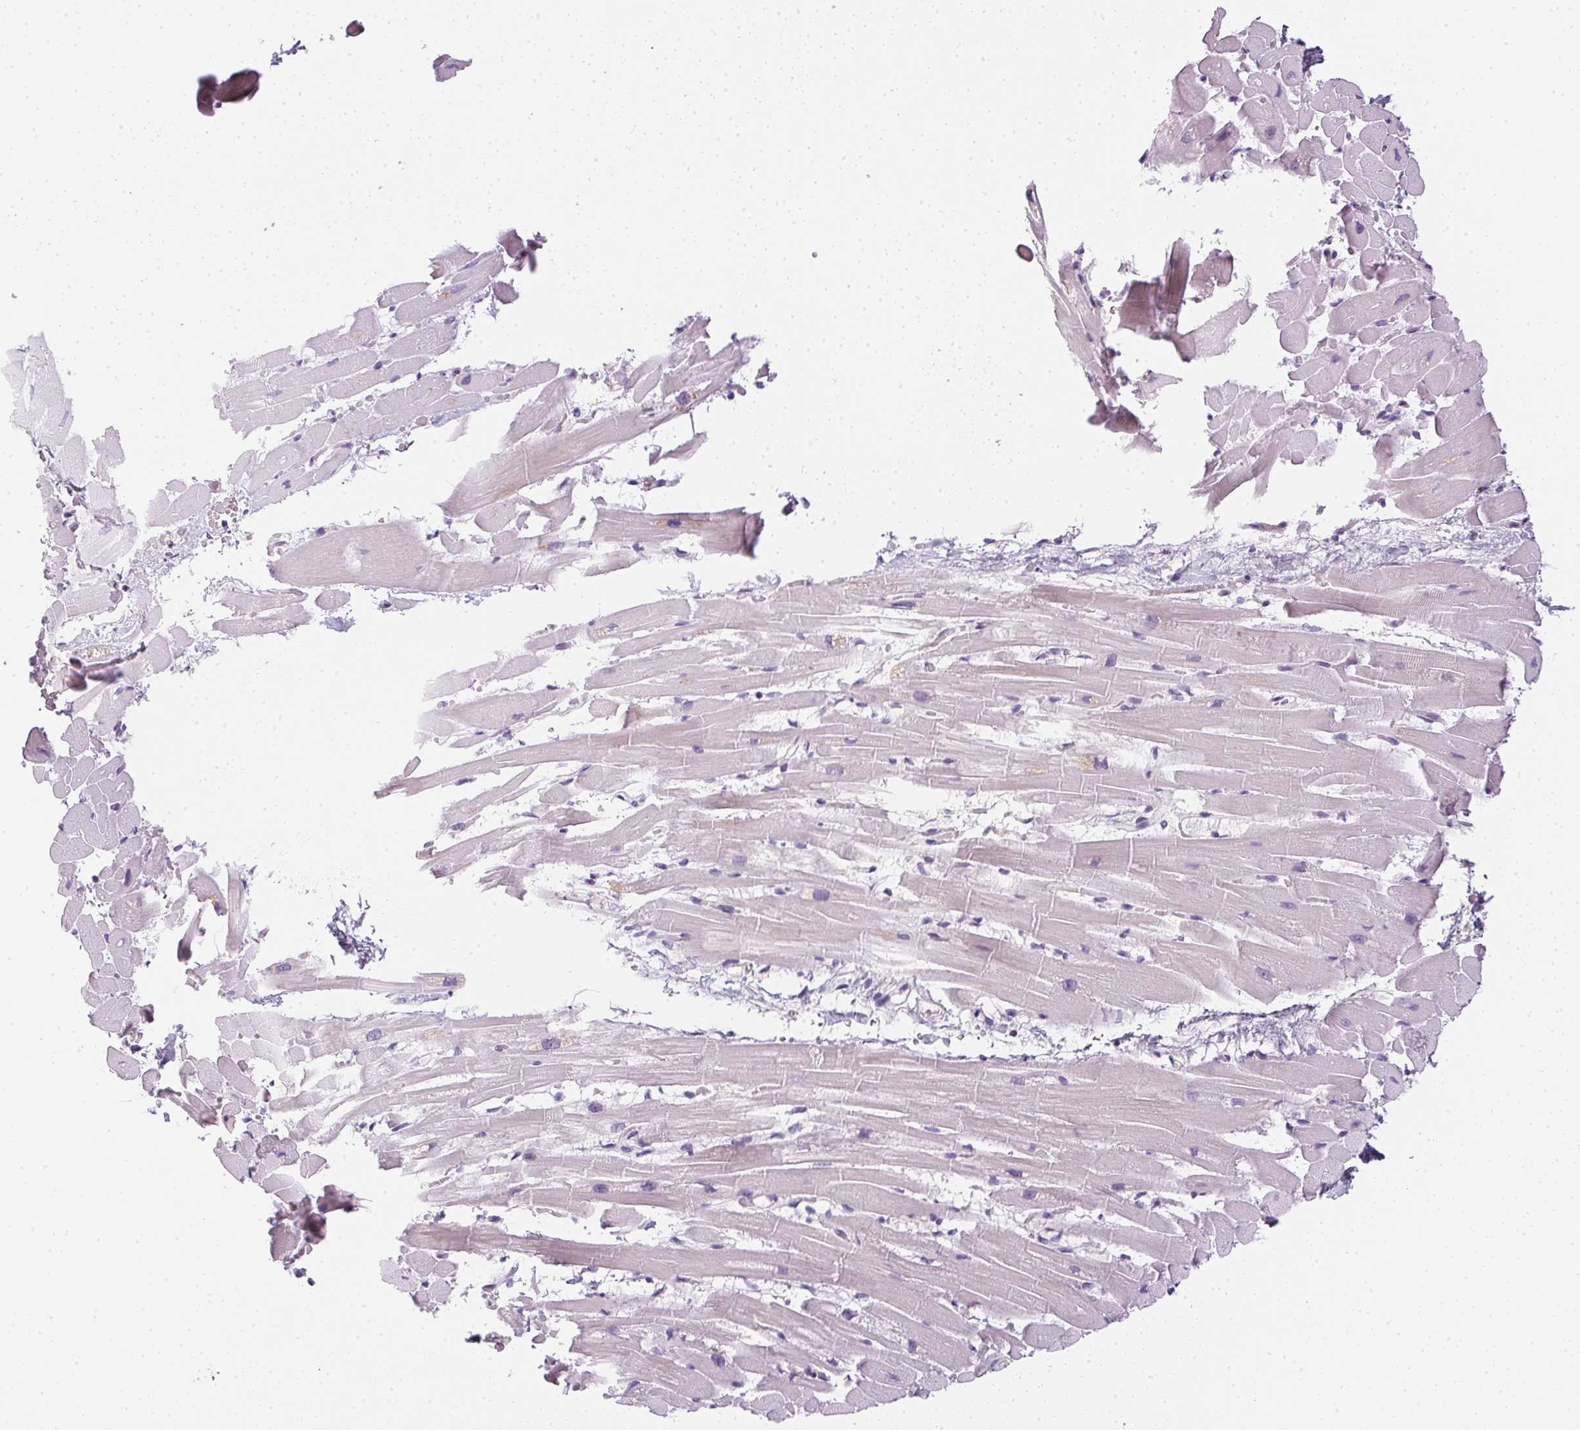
{"staining": {"intensity": "negative", "quantity": "none", "location": "none"}, "tissue": "heart muscle", "cell_type": "Cardiomyocytes", "image_type": "normal", "snomed": [{"axis": "morphology", "description": "Normal tissue, NOS"}, {"axis": "topography", "description": "Heart"}], "caption": "Cardiomyocytes are negative for protein expression in normal human heart muscle. (Immunohistochemistry (ihc), brightfield microscopy, high magnification).", "gene": "PPY", "patient": {"sex": "male", "age": 37}}